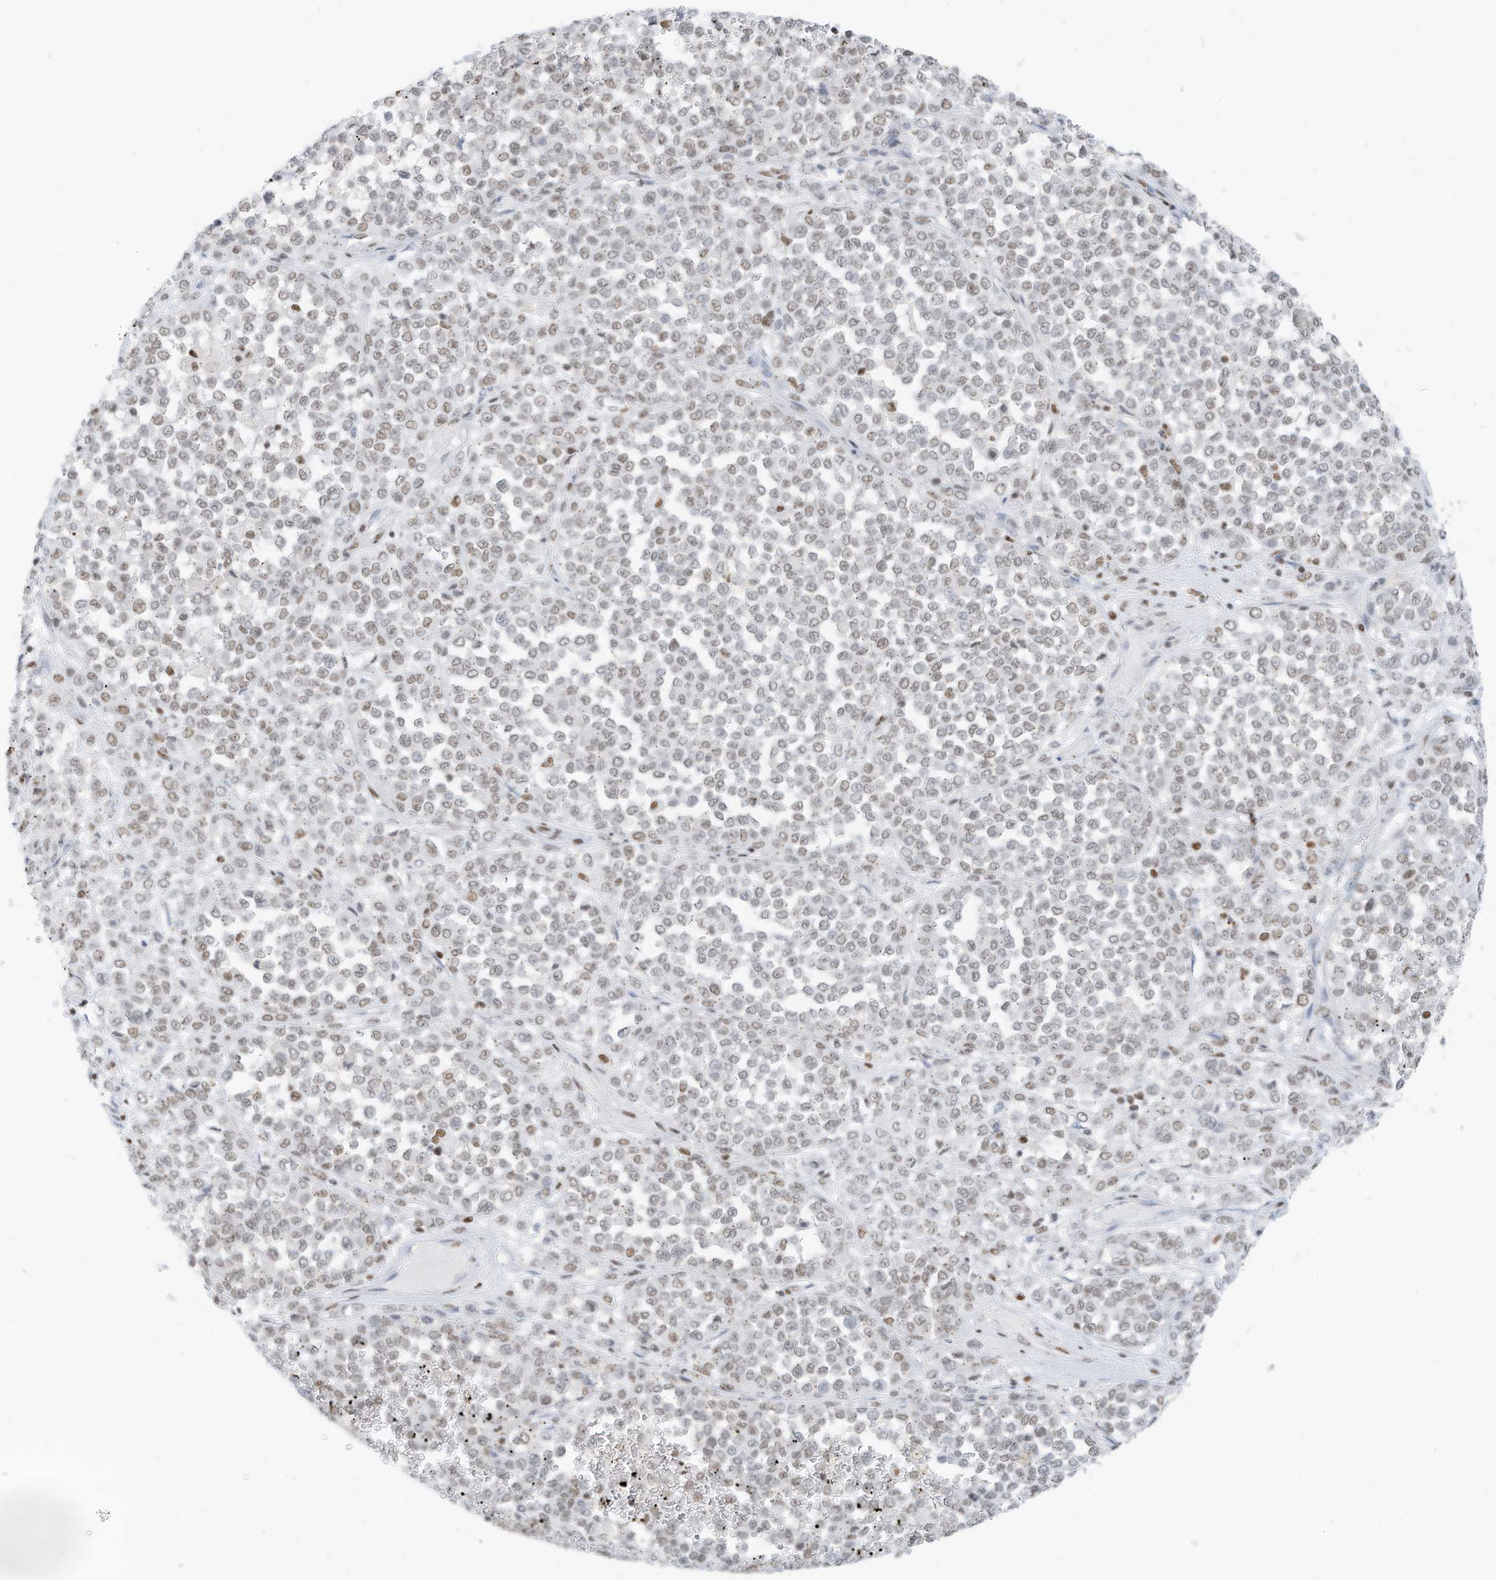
{"staining": {"intensity": "weak", "quantity": "25%-75%", "location": "nuclear"}, "tissue": "melanoma", "cell_type": "Tumor cells", "image_type": "cancer", "snomed": [{"axis": "morphology", "description": "Malignant melanoma, Metastatic site"}, {"axis": "topography", "description": "Pancreas"}], "caption": "There is low levels of weak nuclear staining in tumor cells of malignant melanoma (metastatic site), as demonstrated by immunohistochemical staining (brown color).", "gene": "SMARCA2", "patient": {"sex": "female", "age": 30}}